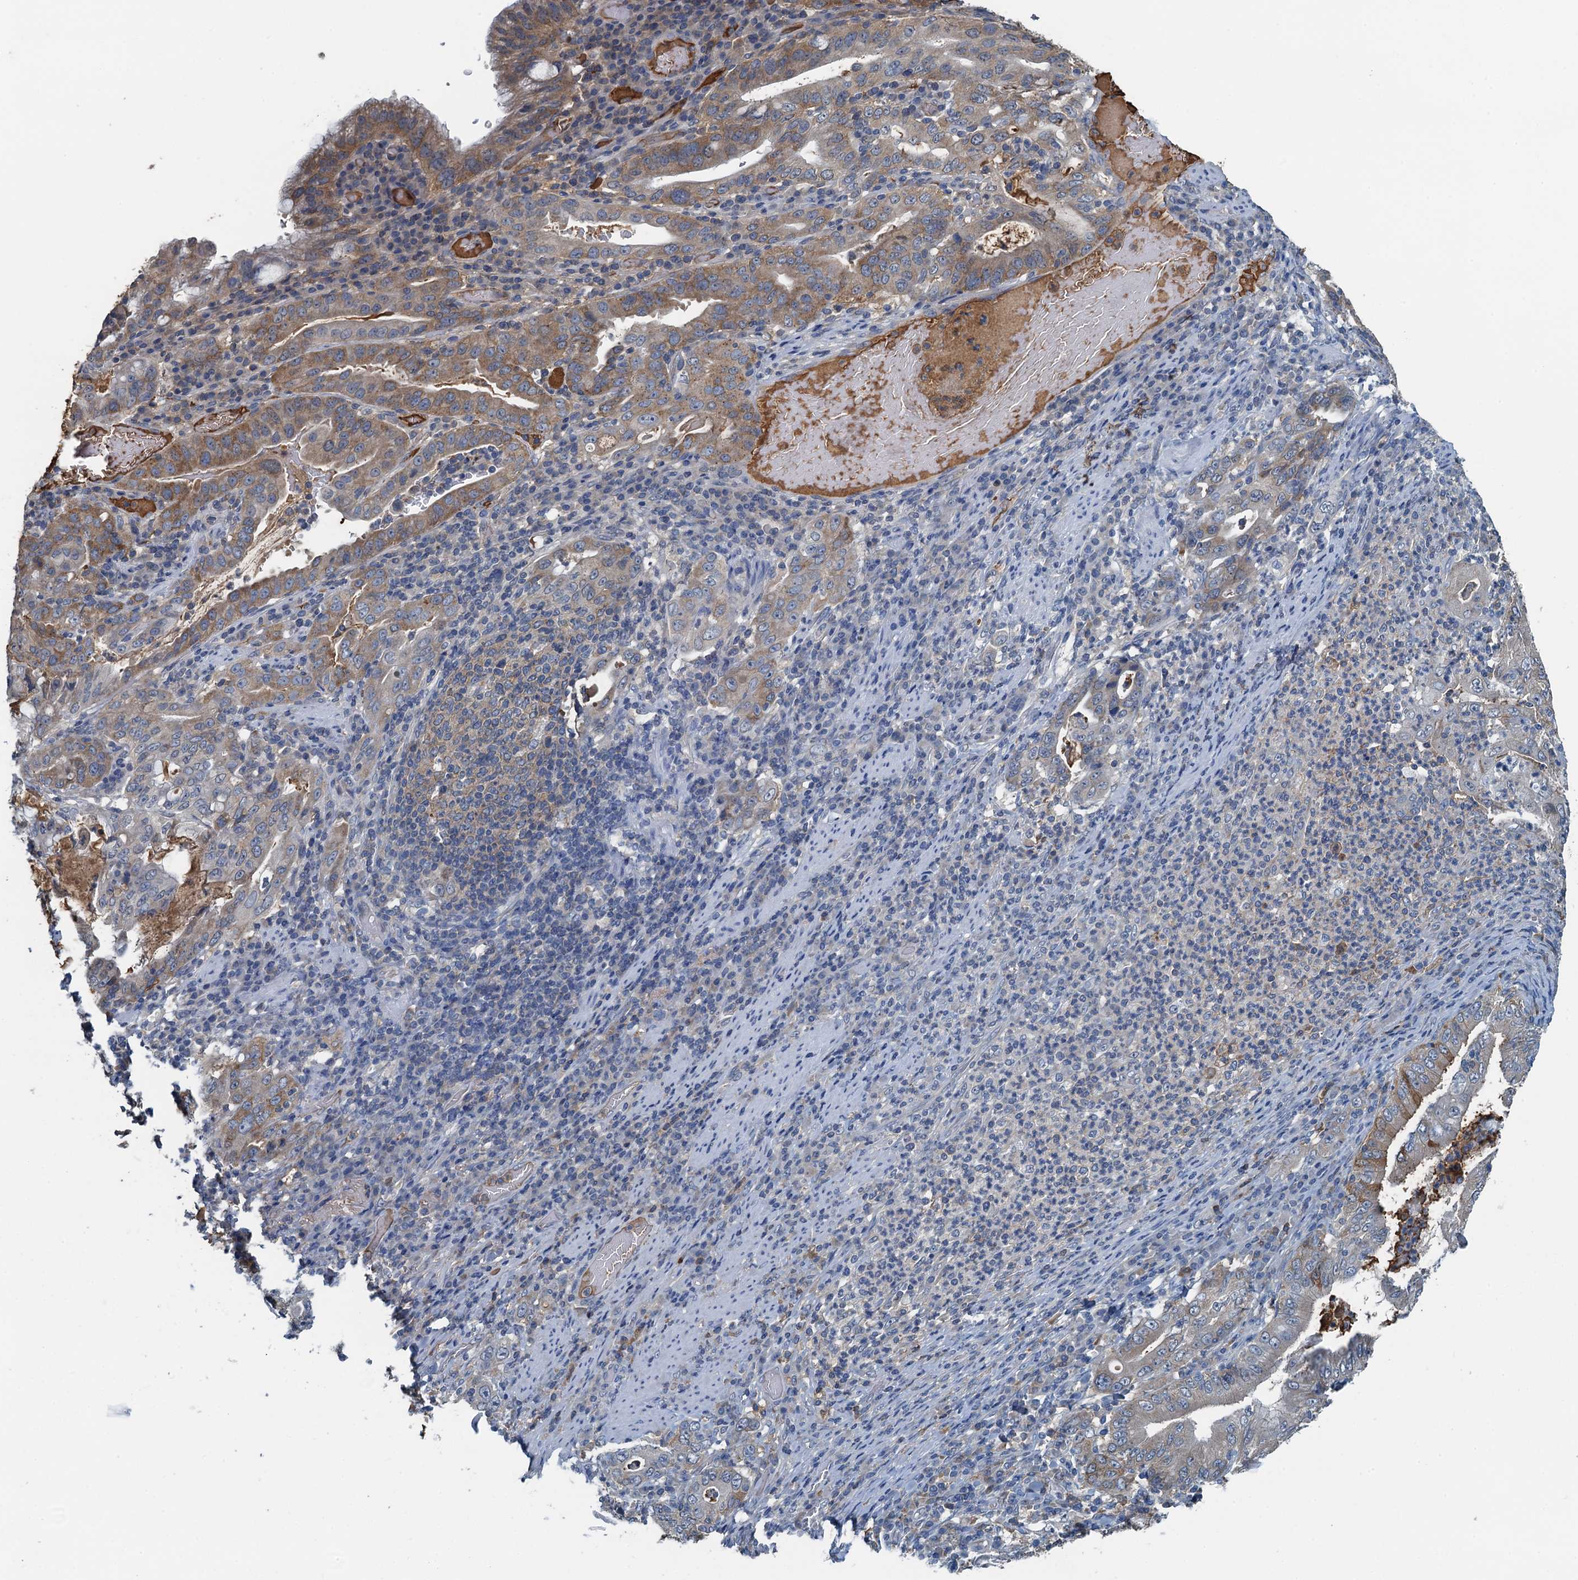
{"staining": {"intensity": "moderate", "quantity": "25%-75%", "location": "cytoplasmic/membranous"}, "tissue": "stomach cancer", "cell_type": "Tumor cells", "image_type": "cancer", "snomed": [{"axis": "morphology", "description": "Normal tissue, NOS"}, {"axis": "morphology", "description": "Adenocarcinoma, NOS"}, {"axis": "topography", "description": "Esophagus"}, {"axis": "topography", "description": "Stomach, upper"}, {"axis": "topography", "description": "Peripheral nerve tissue"}], "caption": "This histopathology image demonstrates immunohistochemistry staining of stomach adenocarcinoma, with medium moderate cytoplasmic/membranous staining in about 25%-75% of tumor cells.", "gene": "LSM14B", "patient": {"sex": "male", "age": 62}}